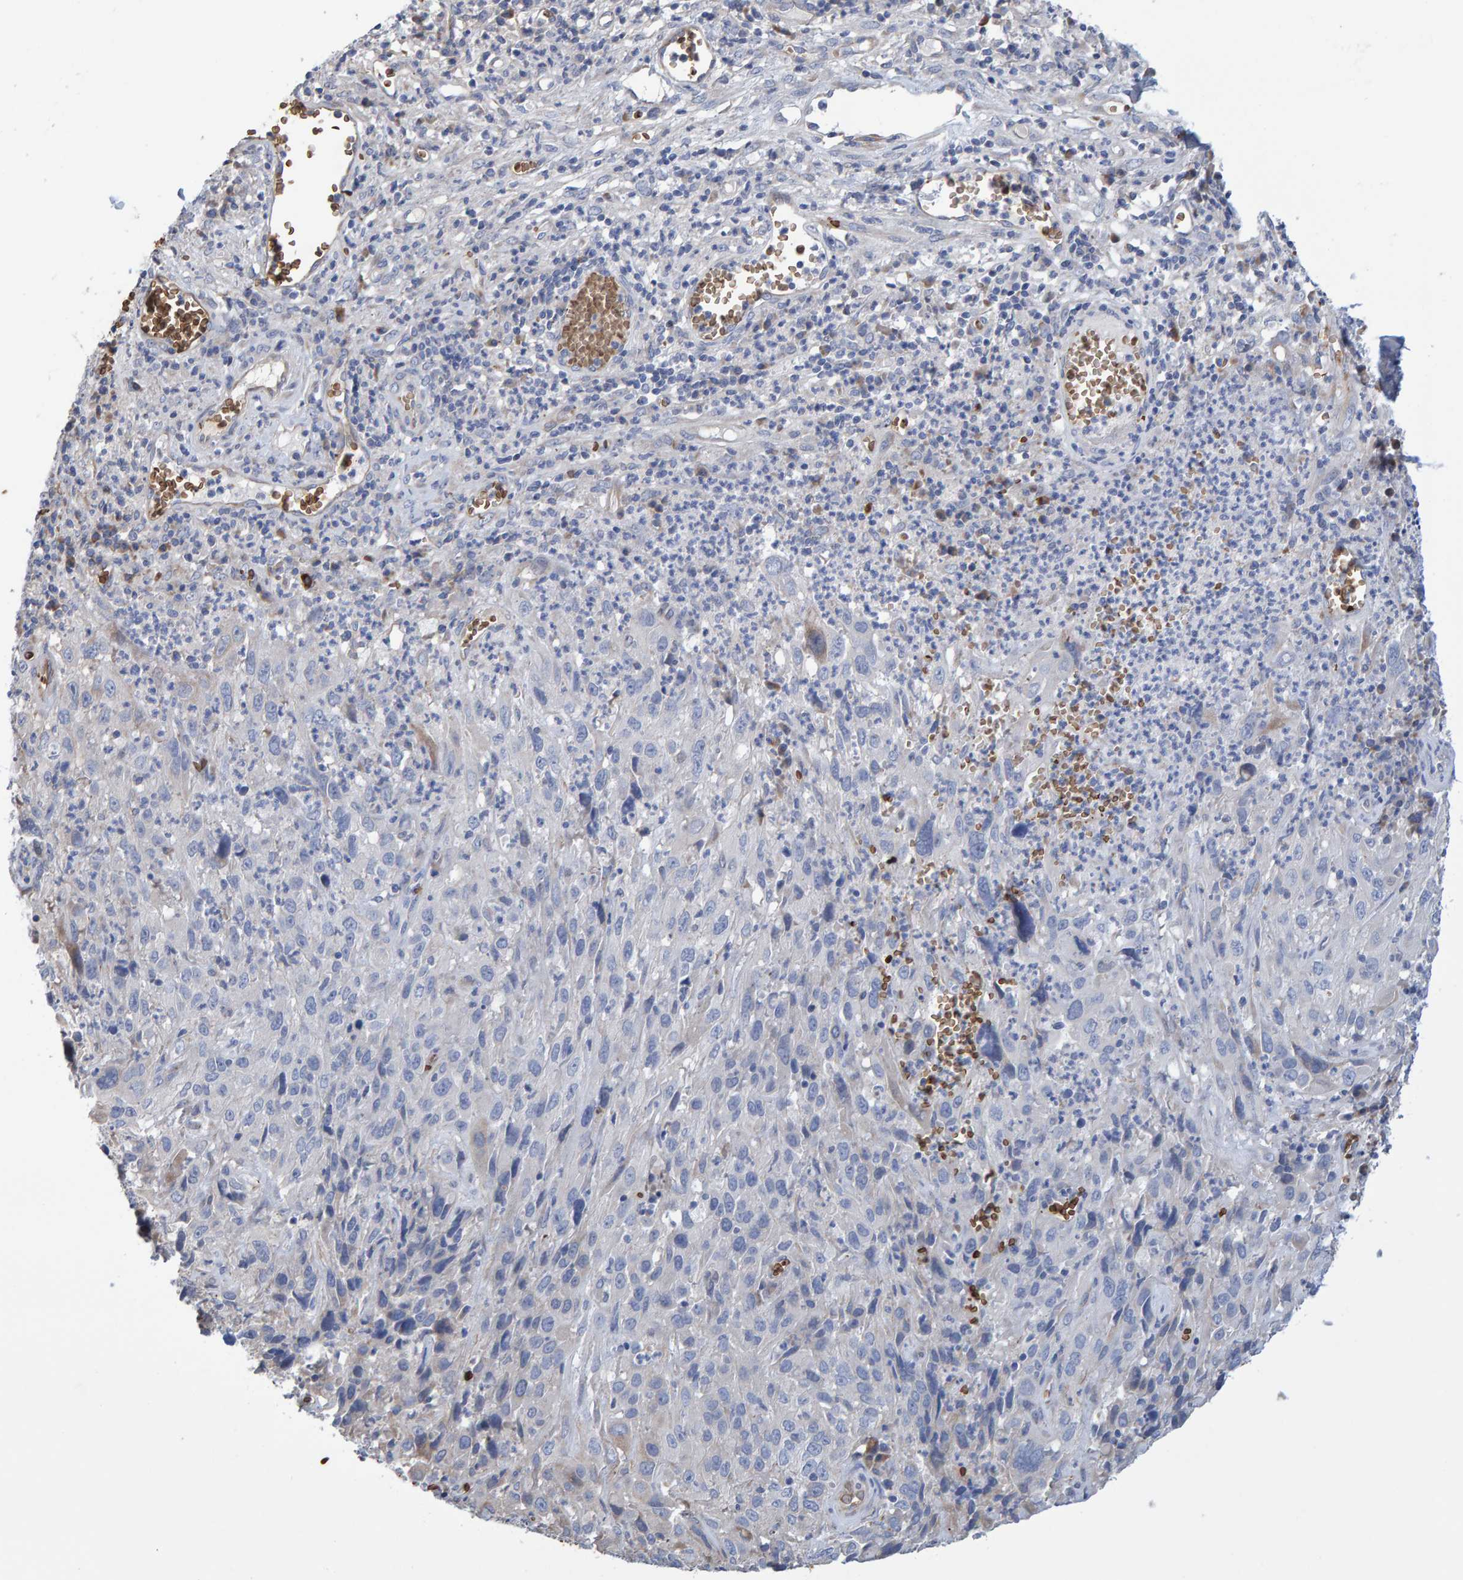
{"staining": {"intensity": "weak", "quantity": ">75%", "location": "cytoplasmic/membranous"}, "tissue": "cervical cancer", "cell_type": "Tumor cells", "image_type": "cancer", "snomed": [{"axis": "morphology", "description": "Squamous cell carcinoma, NOS"}, {"axis": "topography", "description": "Cervix"}], "caption": "Squamous cell carcinoma (cervical) tissue exhibits weak cytoplasmic/membranous positivity in about >75% of tumor cells, visualized by immunohistochemistry.", "gene": "VPS9D1", "patient": {"sex": "female", "age": 32}}